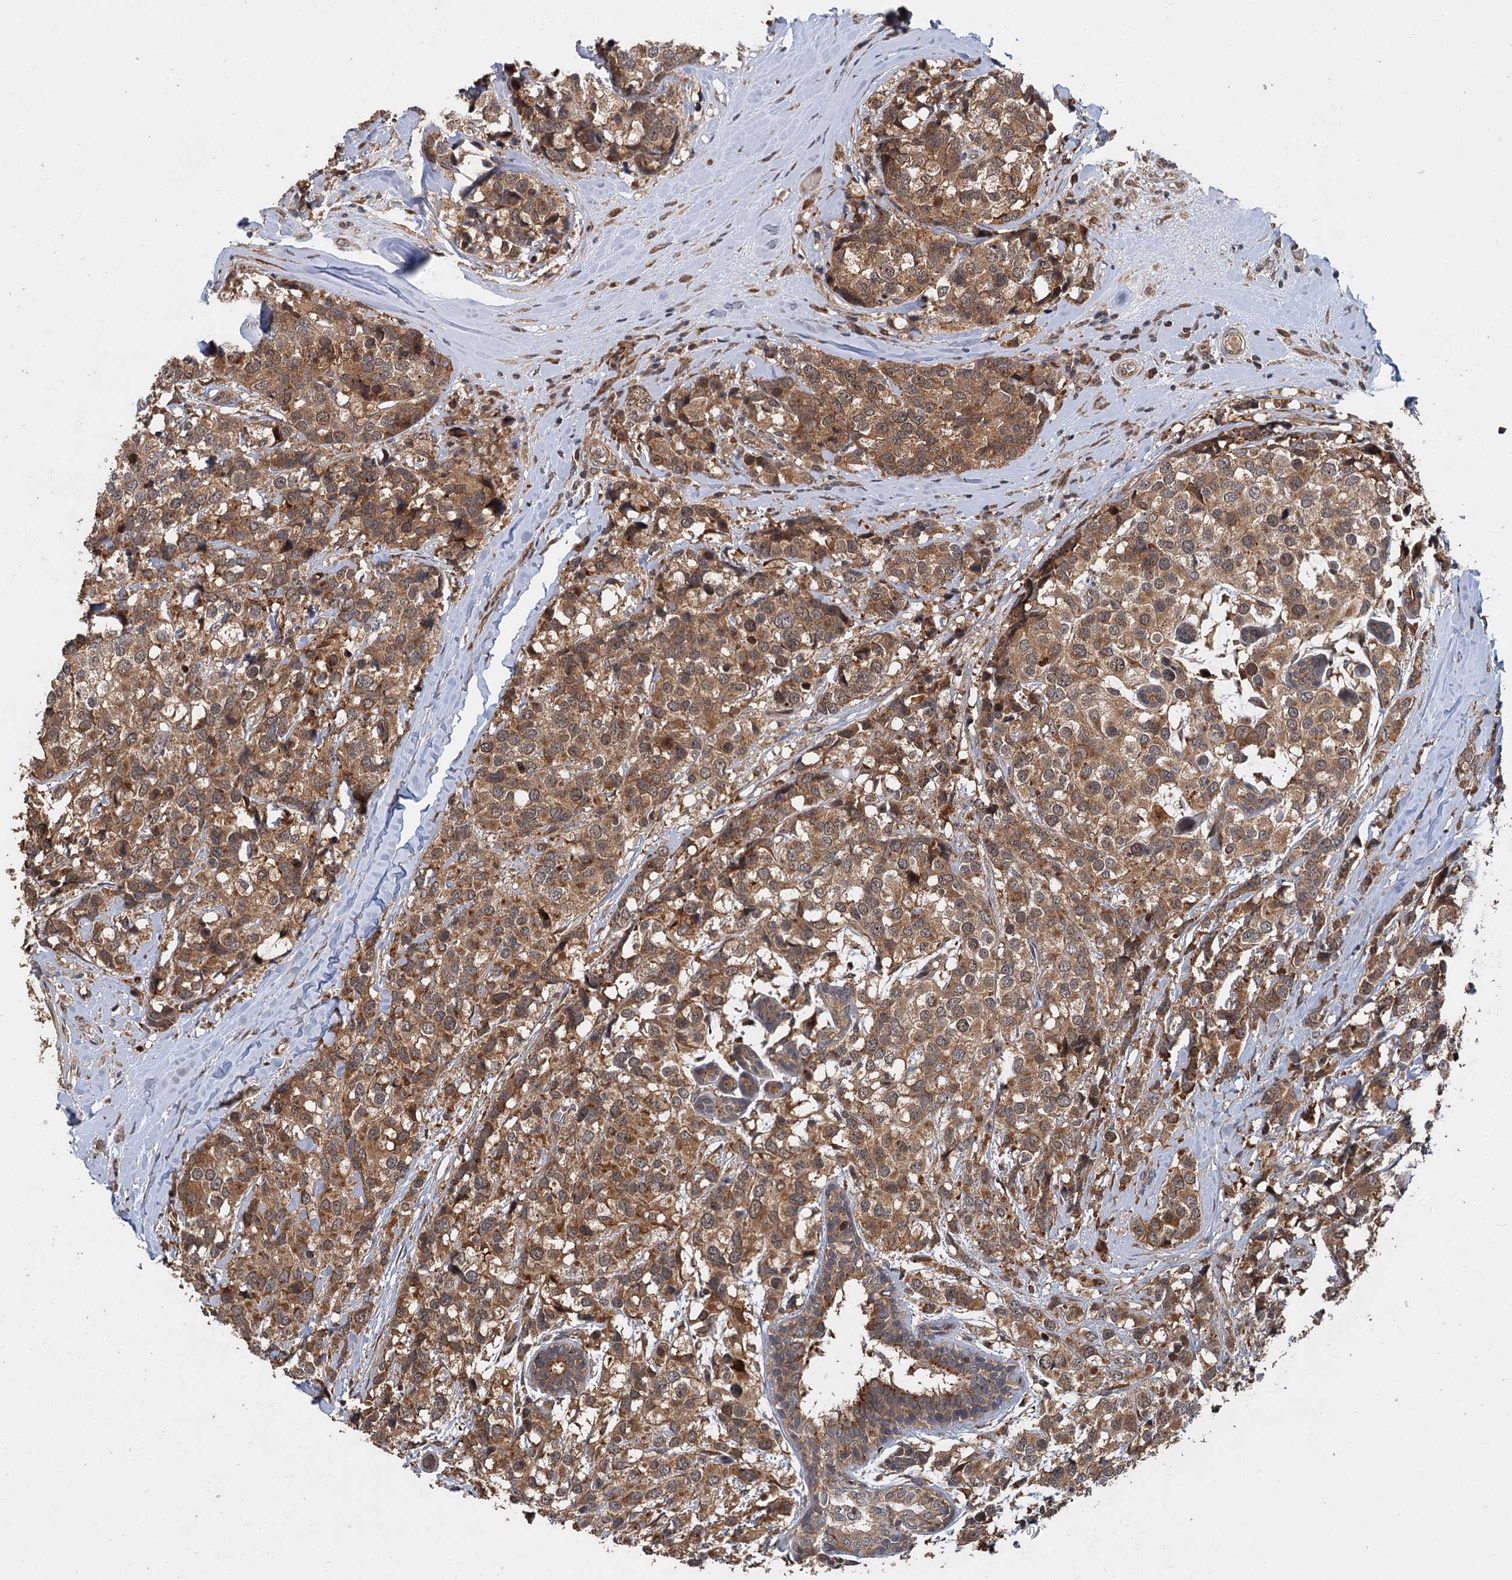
{"staining": {"intensity": "moderate", "quantity": ">75%", "location": "cytoplasmic/membranous"}, "tissue": "breast cancer", "cell_type": "Tumor cells", "image_type": "cancer", "snomed": [{"axis": "morphology", "description": "Lobular carcinoma"}, {"axis": "topography", "description": "Breast"}], "caption": "Human breast cancer stained with a protein marker shows moderate staining in tumor cells.", "gene": "KANSL2", "patient": {"sex": "female", "age": 59}}